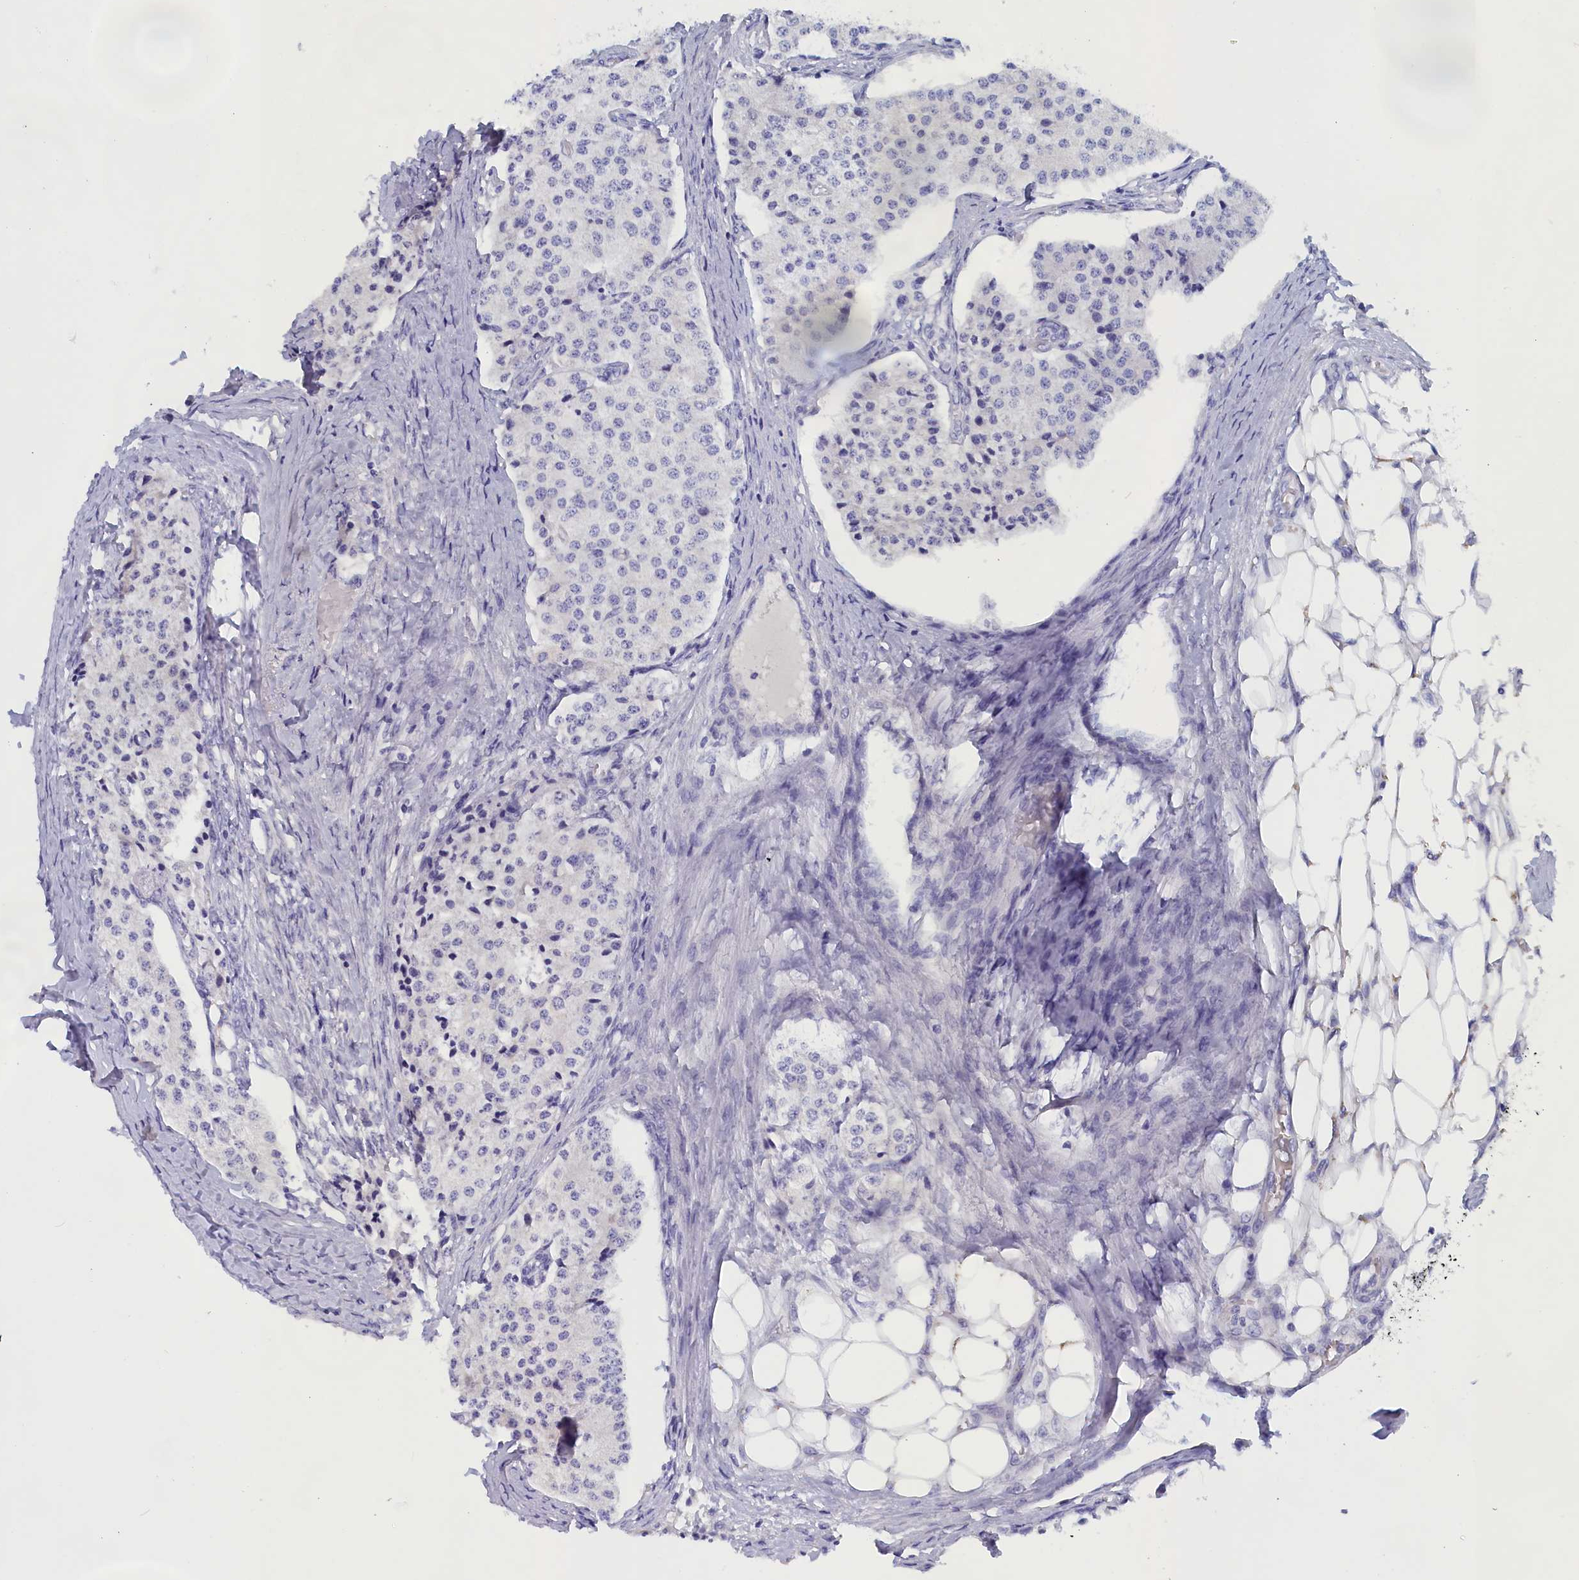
{"staining": {"intensity": "negative", "quantity": "none", "location": "none"}, "tissue": "carcinoid", "cell_type": "Tumor cells", "image_type": "cancer", "snomed": [{"axis": "morphology", "description": "Carcinoid, malignant, NOS"}, {"axis": "topography", "description": "Colon"}], "caption": "The histopathology image shows no significant positivity in tumor cells of carcinoid (malignant).", "gene": "ANKRD2", "patient": {"sex": "female", "age": 52}}